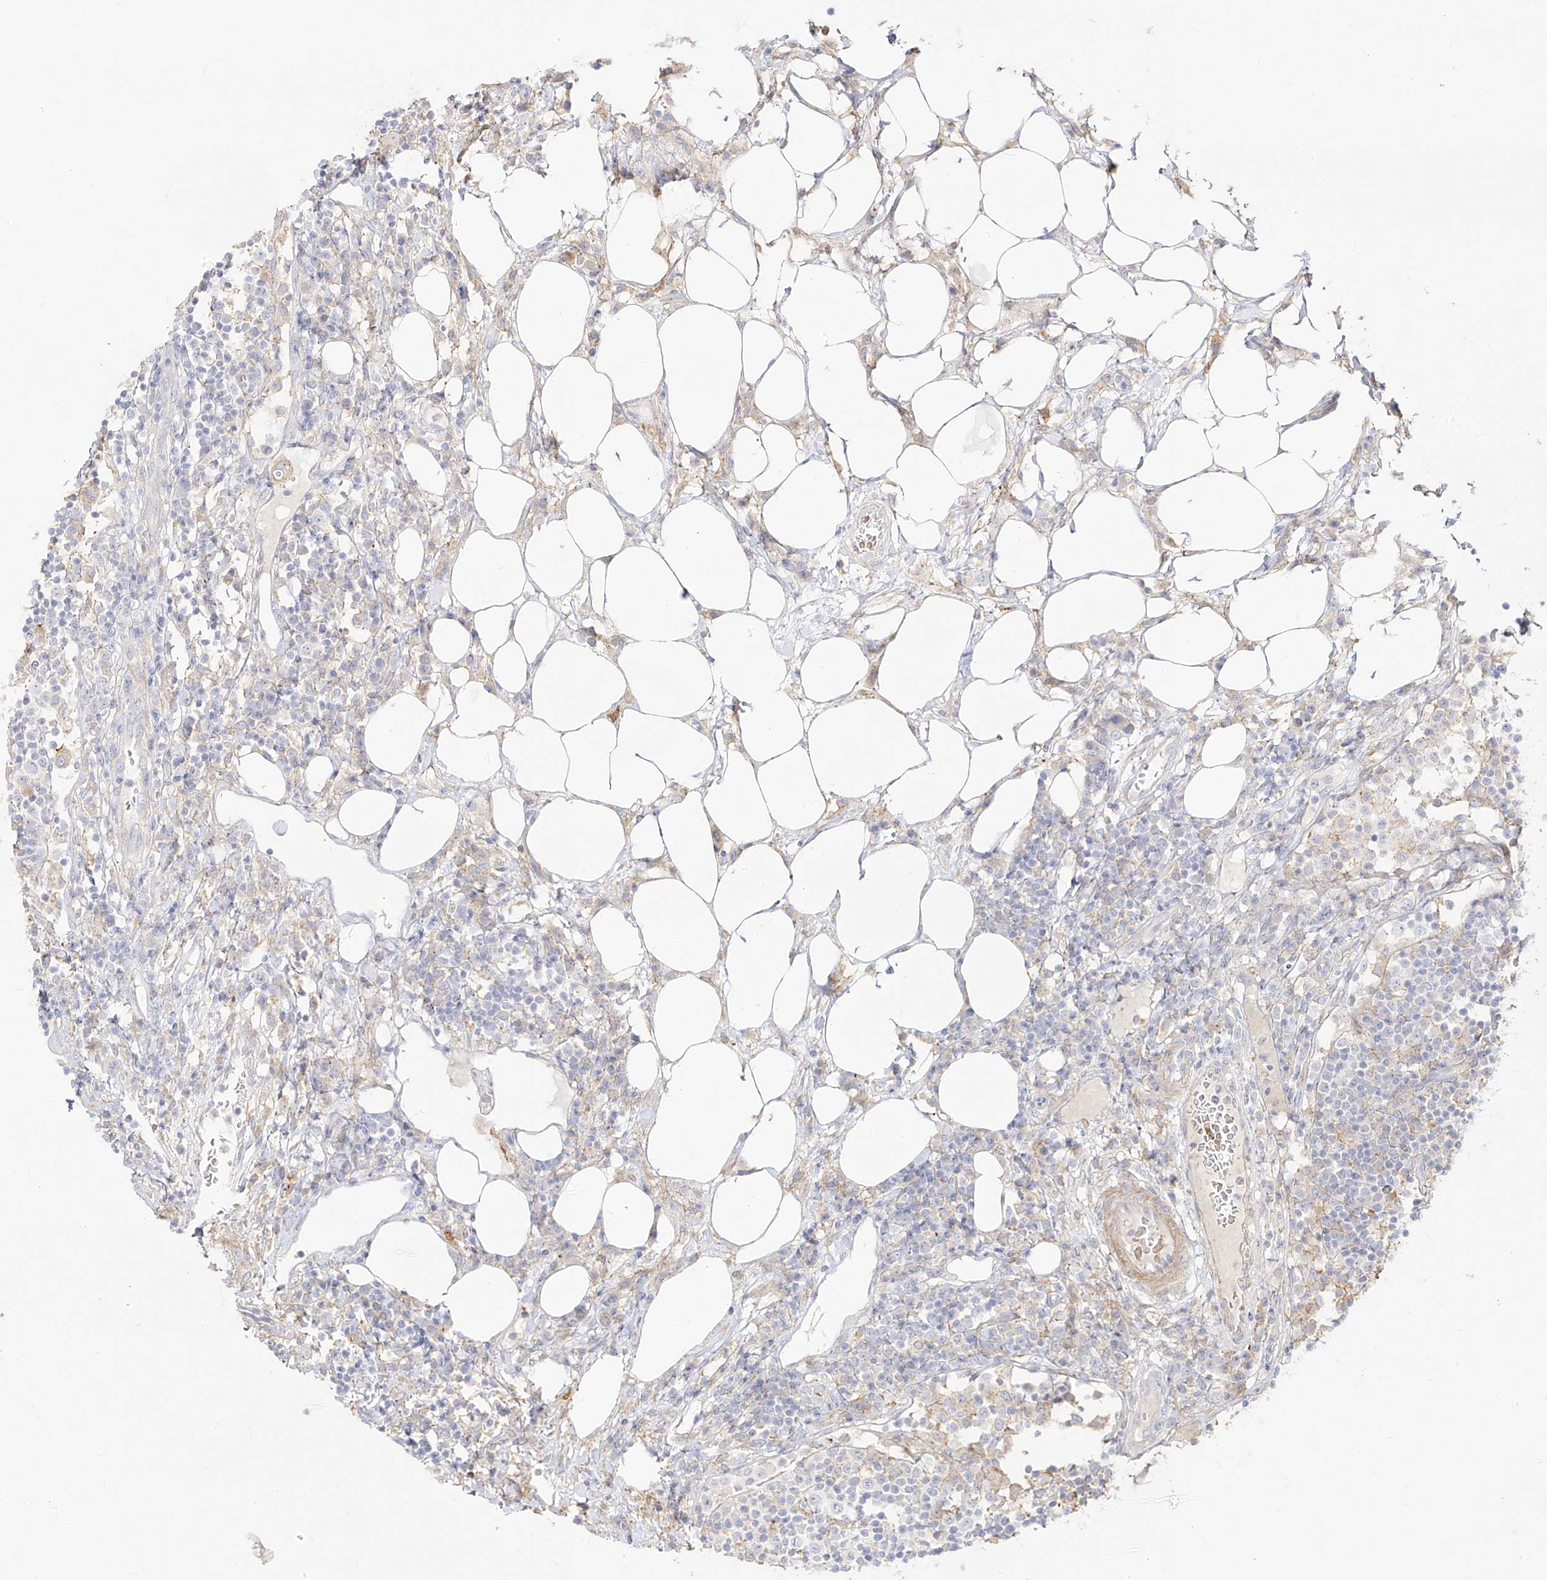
{"staining": {"intensity": "negative", "quantity": "none", "location": "none"}, "tissue": "lymph node", "cell_type": "Germinal center cells", "image_type": "normal", "snomed": [{"axis": "morphology", "description": "Normal tissue, NOS"}, {"axis": "topography", "description": "Lymph node"}], "caption": "Immunohistochemistry of benign human lymph node reveals no expression in germinal center cells.", "gene": "ZGRF1", "patient": {"sex": "female", "age": 53}}